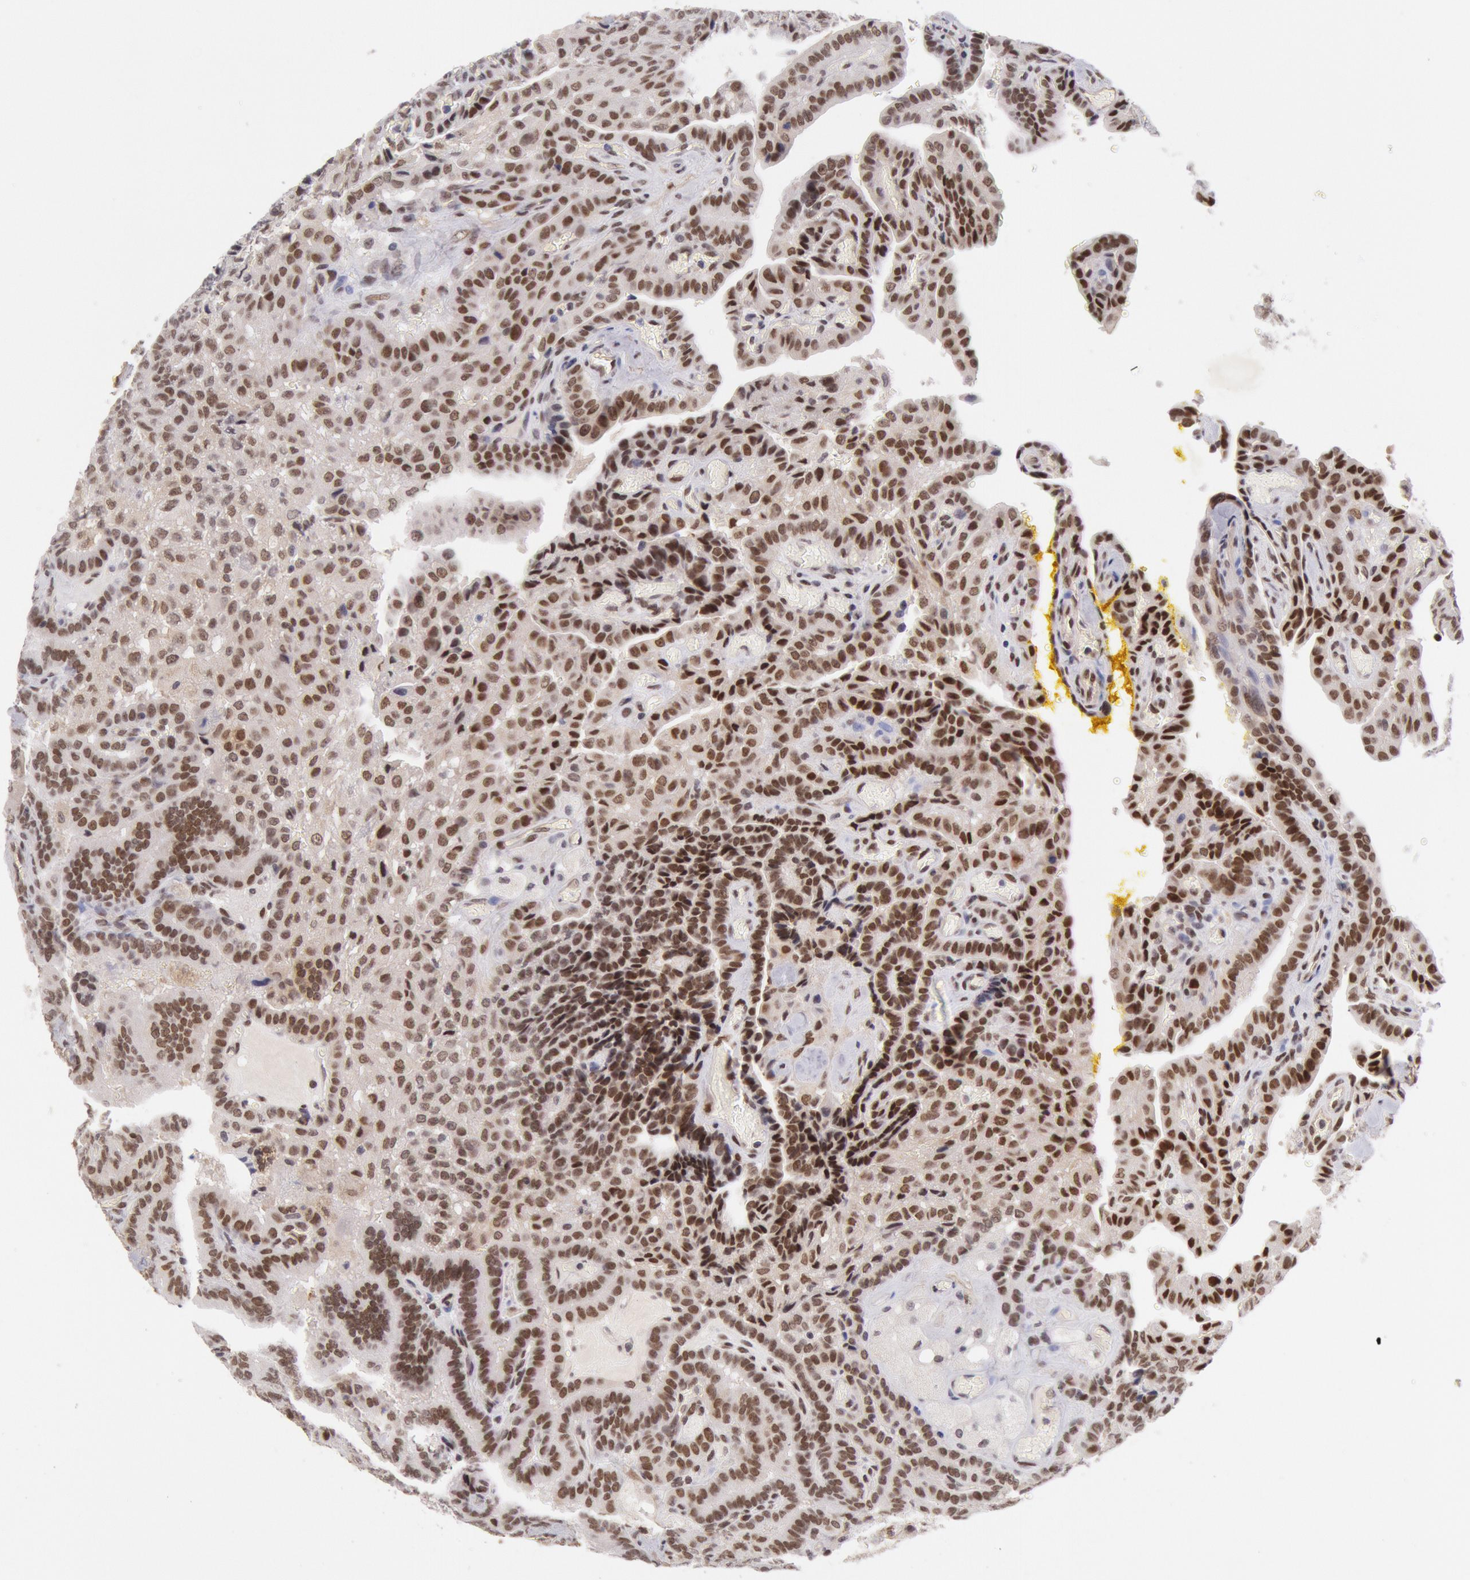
{"staining": {"intensity": "moderate", "quantity": ">75%", "location": "cytoplasmic/membranous,nuclear"}, "tissue": "thyroid cancer", "cell_type": "Tumor cells", "image_type": "cancer", "snomed": [{"axis": "morphology", "description": "Papillary adenocarcinoma, NOS"}, {"axis": "topography", "description": "Thyroid gland"}], "caption": "A medium amount of moderate cytoplasmic/membranous and nuclear staining is identified in approximately >75% of tumor cells in thyroid cancer (papillary adenocarcinoma) tissue.", "gene": "CDKN2B", "patient": {"sex": "male", "age": 87}}